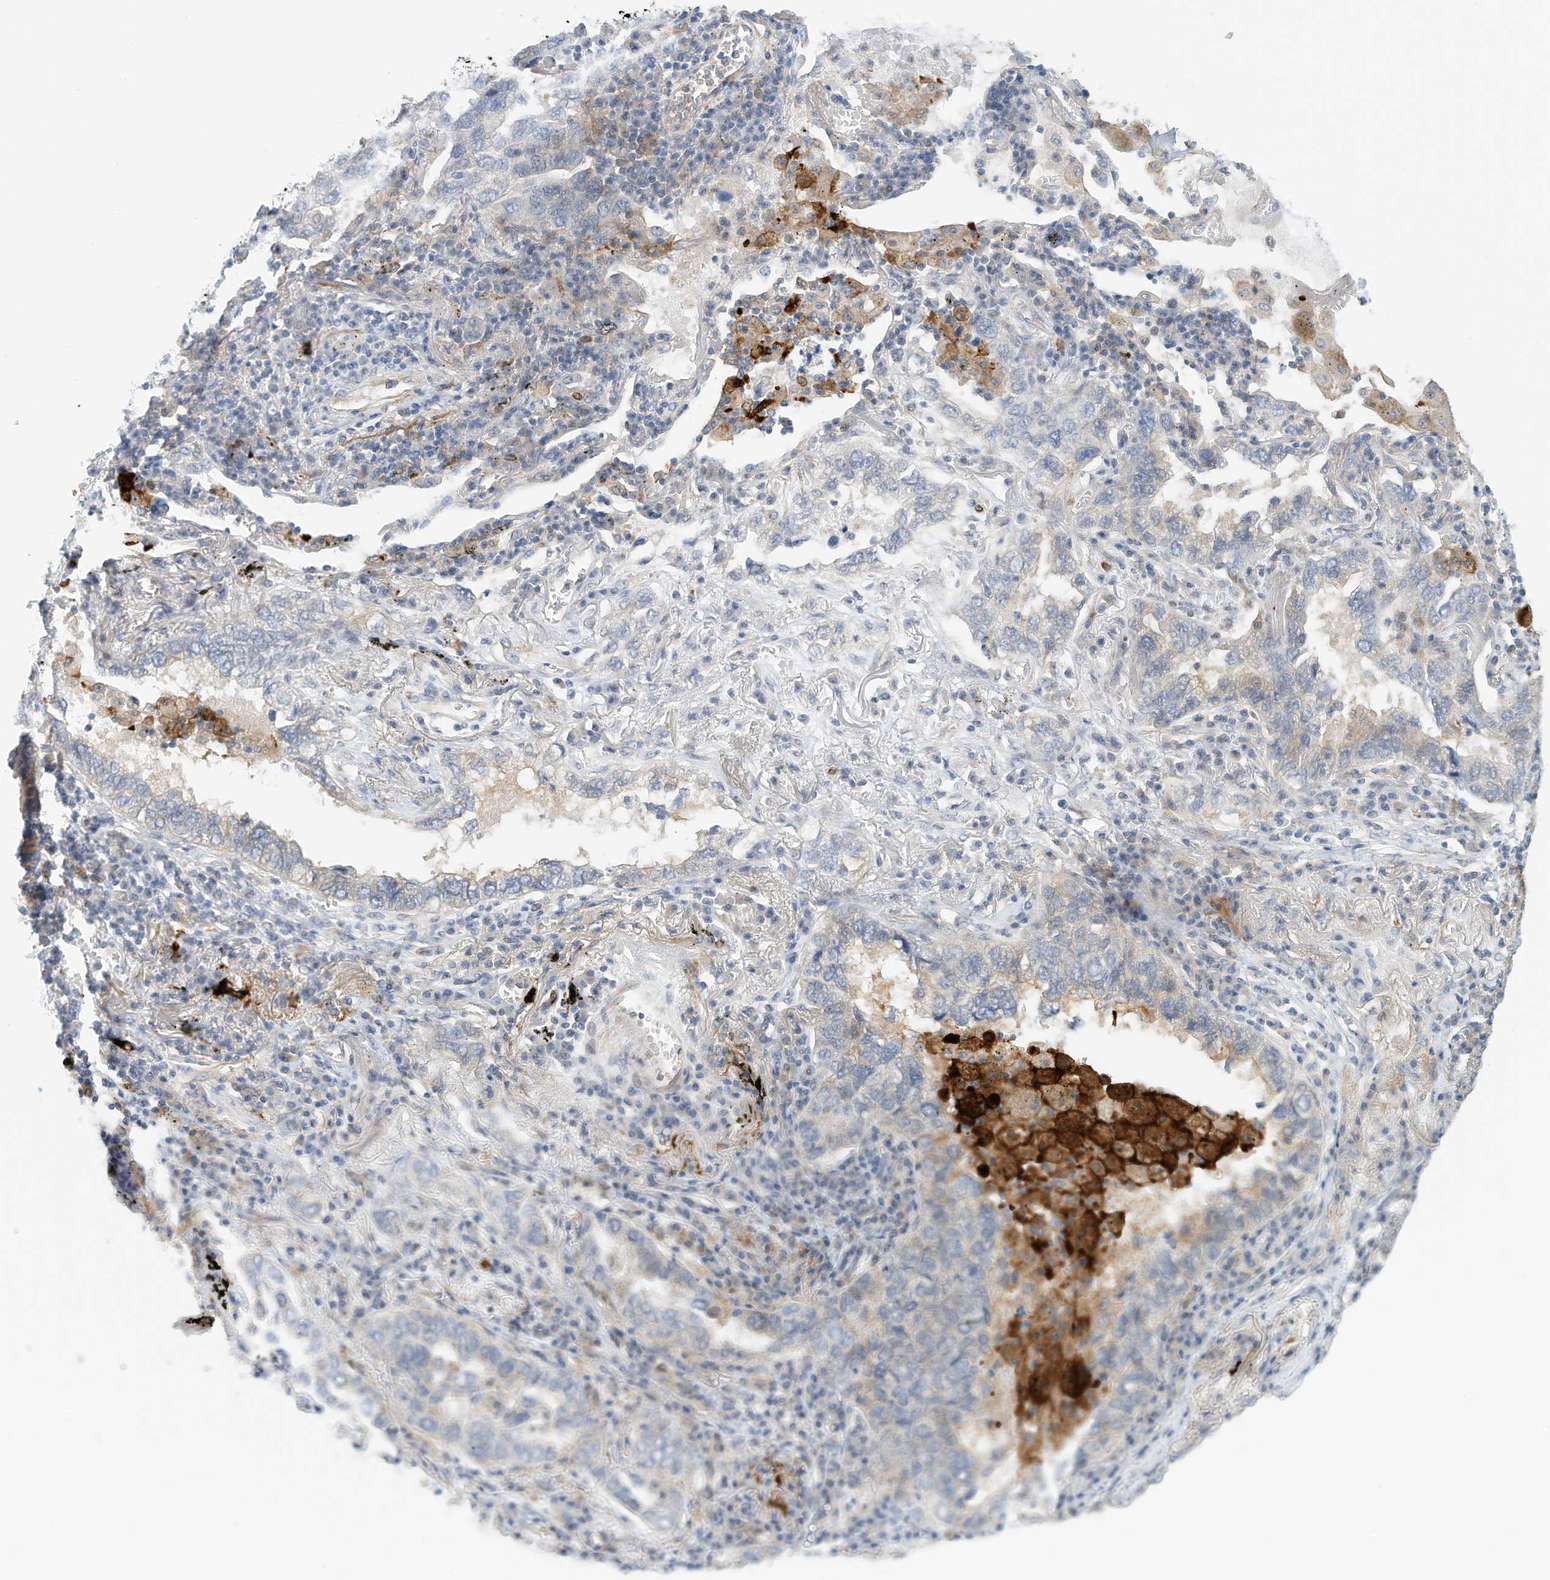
{"staining": {"intensity": "negative", "quantity": "none", "location": "none"}, "tissue": "lung cancer", "cell_type": "Tumor cells", "image_type": "cancer", "snomed": [{"axis": "morphology", "description": "Adenocarcinoma, NOS"}, {"axis": "topography", "description": "Lung"}], "caption": "Immunohistochemistry (IHC) of adenocarcinoma (lung) exhibits no positivity in tumor cells. (Stains: DAB IHC with hematoxylin counter stain, Microscopy: brightfield microscopy at high magnification).", "gene": "MICAL1", "patient": {"sex": "male", "age": 65}}